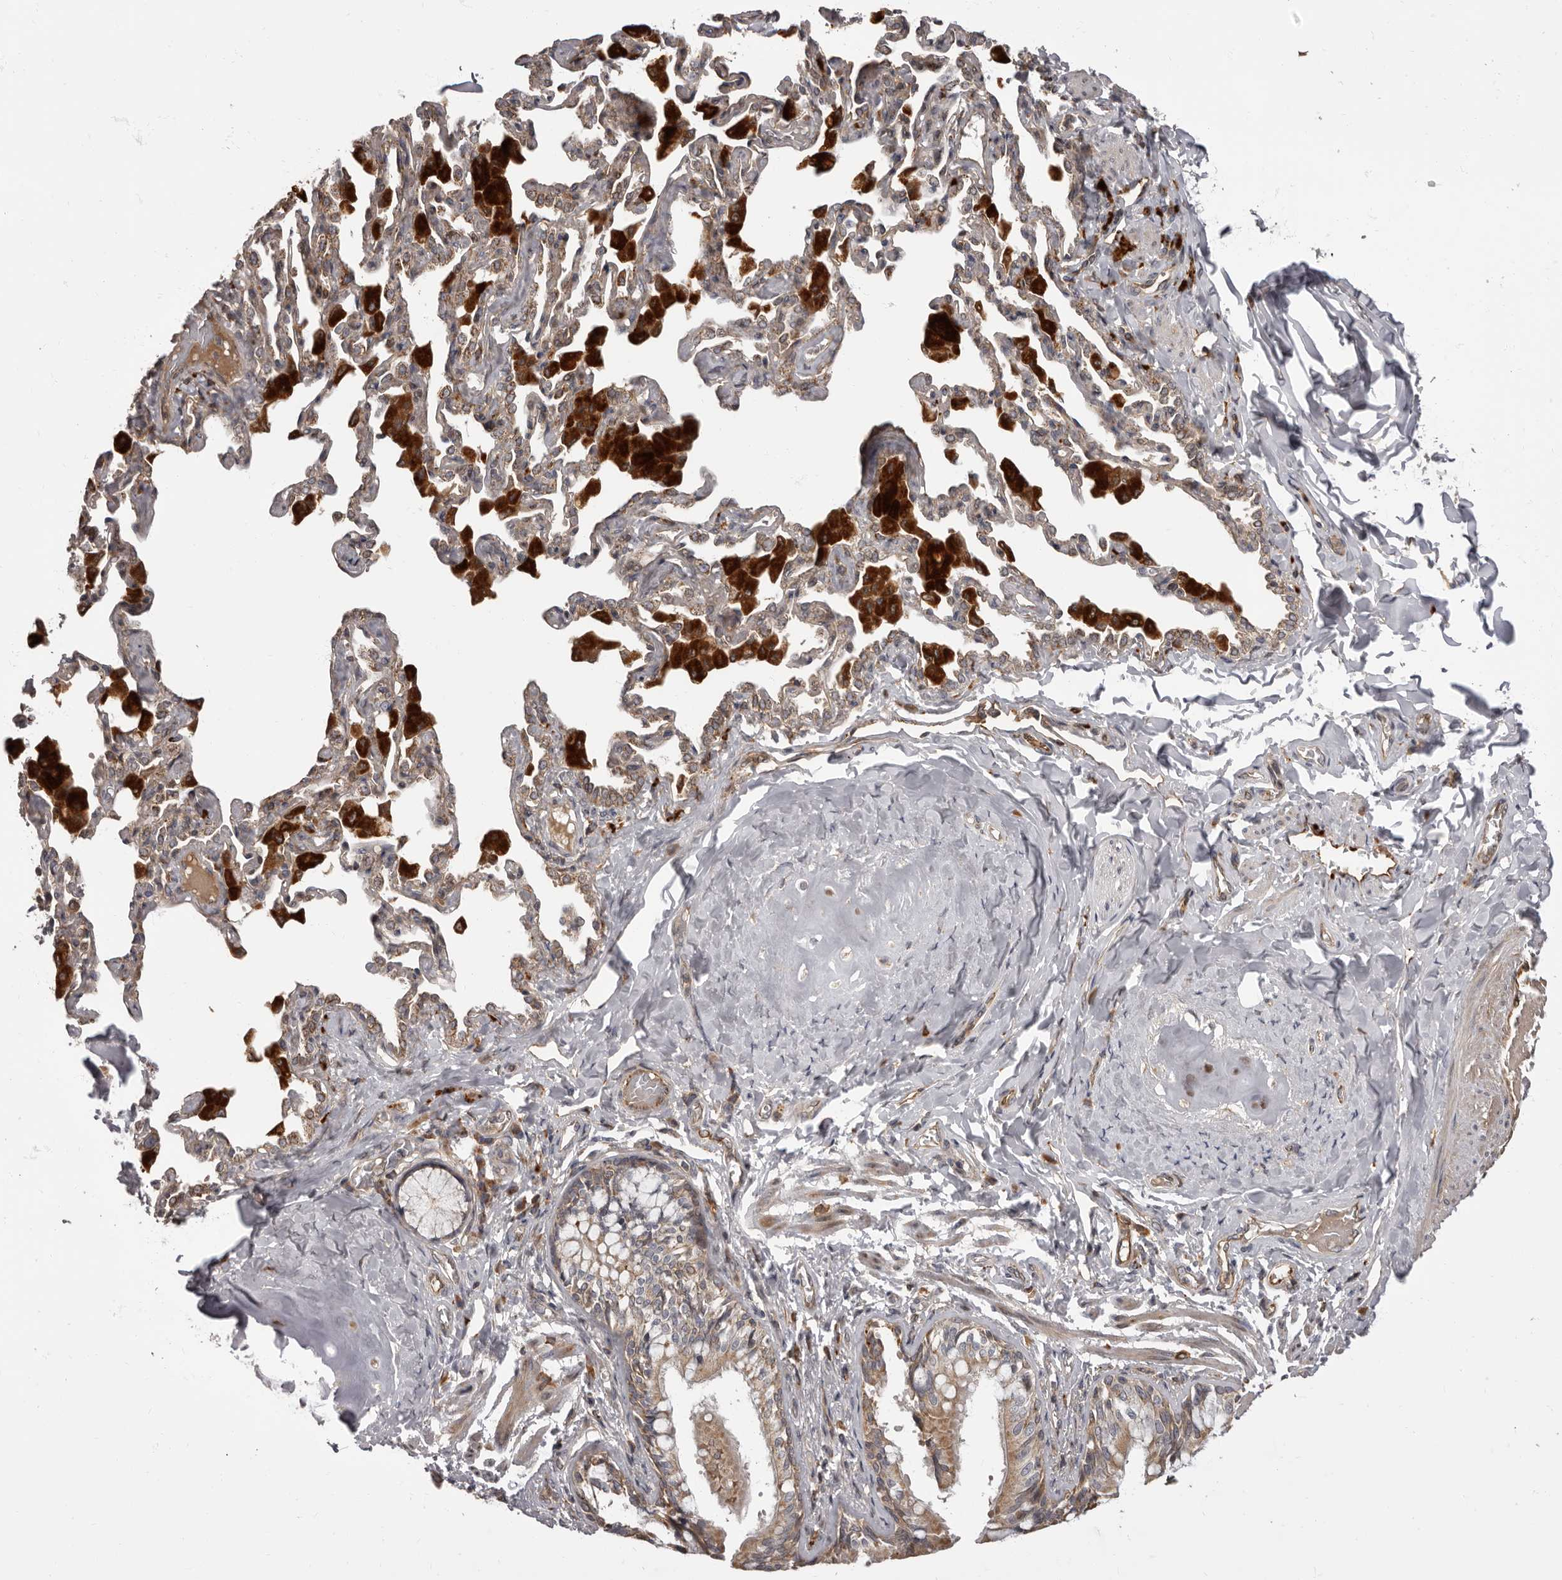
{"staining": {"intensity": "moderate", "quantity": ">75%", "location": "cytoplasmic/membranous"}, "tissue": "bronchus", "cell_type": "Respiratory epithelial cells", "image_type": "normal", "snomed": [{"axis": "morphology", "description": "Normal tissue, NOS"}, {"axis": "morphology", "description": "Inflammation, NOS"}, {"axis": "topography", "description": "Lung"}], "caption": "Moderate cytoplasmic/membranous expression is identified in about >75% of respiratory epithelial cells in unremarkable bronchus. (Brightfield microscopy of DAB IHC at high magnification).", "gene": "ADCY2", "patient": {"sex": "female", "age": 46}}